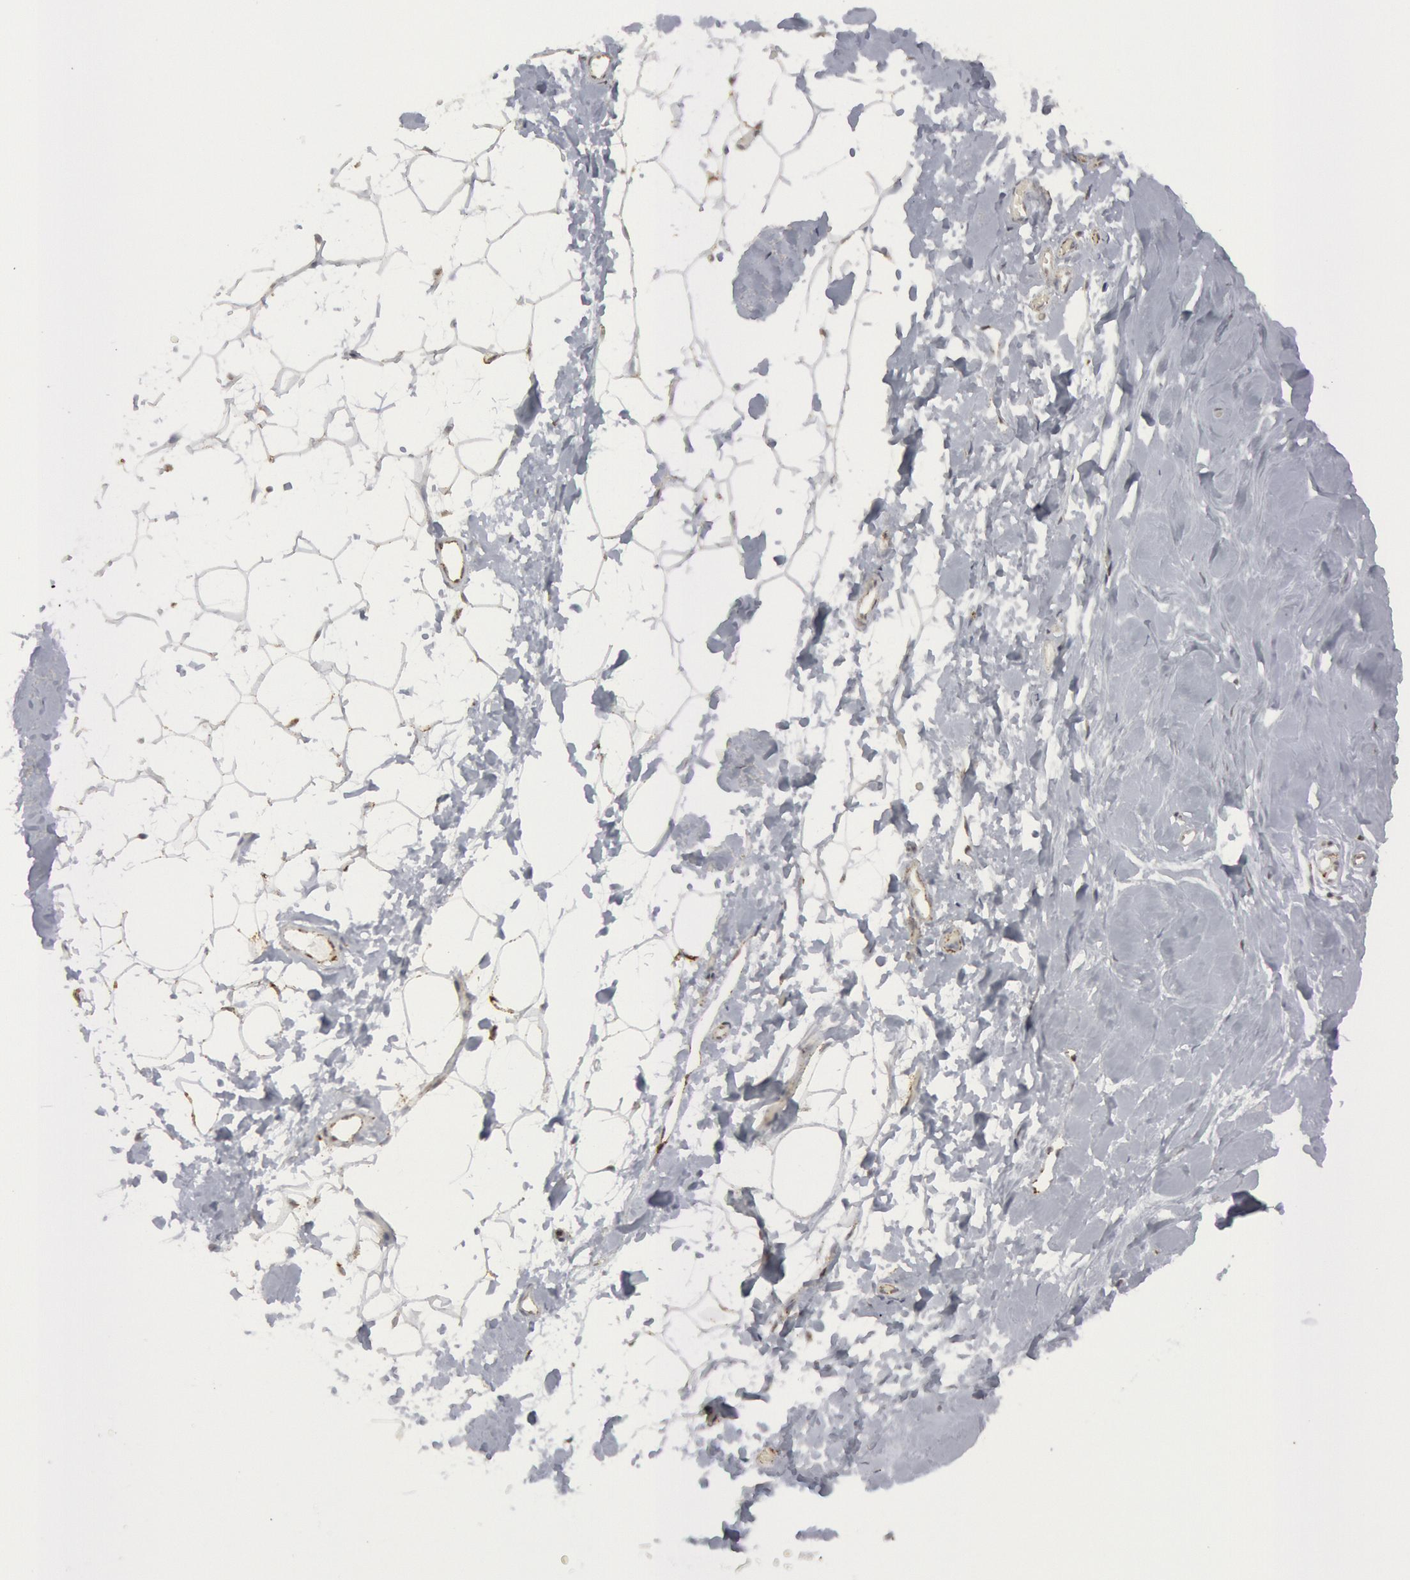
{"staining": {"intensity": "moderate", "quantity": "<25%", "location": "cytoplasmic/membranous"}, "tissue": "adipose tissue", "cell_type": "Adipocytes", "image_type": "normal", "snomed": [{"axis": "morphology", "description": "Normal tissue, NOS"}, {"axis": "morphology", "description": "Fibrosis, NOS"}, {"axis": "topography", "description": "Breast"}], "caption": "Adipocytes display low levels of moderate cytoplasmic/membranous positivity in approximately <25% of cells in benign human adipose tissue. The staining was performed using DAB (3,3'-diaminobenzidine) to visualize the protein expression in brown, while the nuclei were stained in blue with hematoxylin (Magnification: 20x).", "gene": "CASP9", "patient": {"sex": "female", "age": 24}}